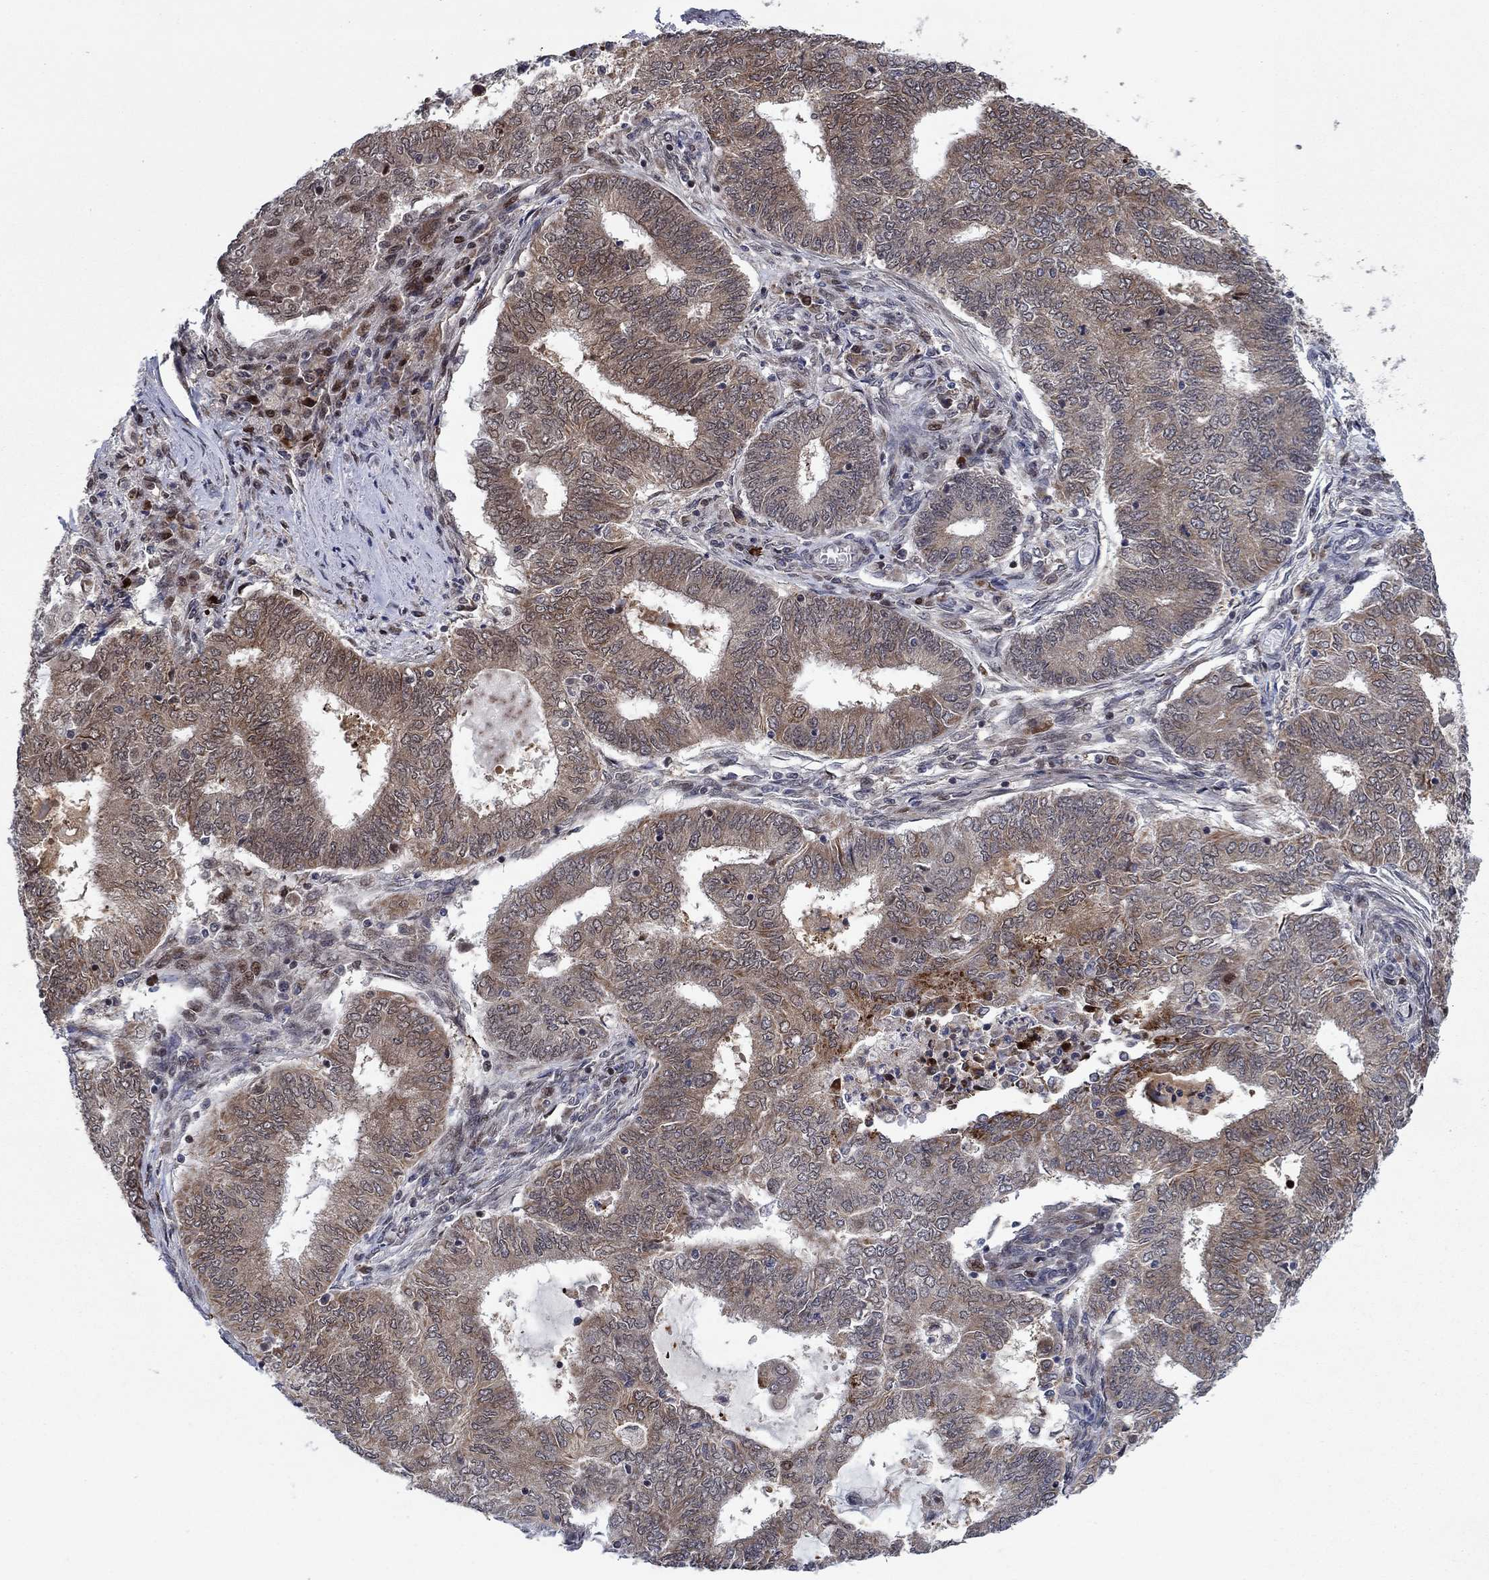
{"staining": {"intensity": "moderate", "quantity": "<25%", "location": "cytoplasmic/membranous,nuclear"}, "tissue": "endometrial cancer", "cell_type": "Tumor cells", "image_type": "cancer", "snomed": [{"axis": "morphology", "description": "Adenocarcinoma, NOS"}, {"axis": "topography", "description": "Endometrium"}], "caption": "Immunohistochemistry staining of endometrial cancer, which shows low levels of moderate cytoplasmic/membranous and nuclear staining in approximately <25% of tumor cells indicating moderate cytoplasmic/membranous and nuclear protein positivity. The staining was performed using DAB (3,3'-diaminobenzidine) (brown) for protein detection and nuclei were counterstained in hematoxylin (blue).", "gene": "PRICKLE4", "patient": {"sex": "female", "age": 62}}